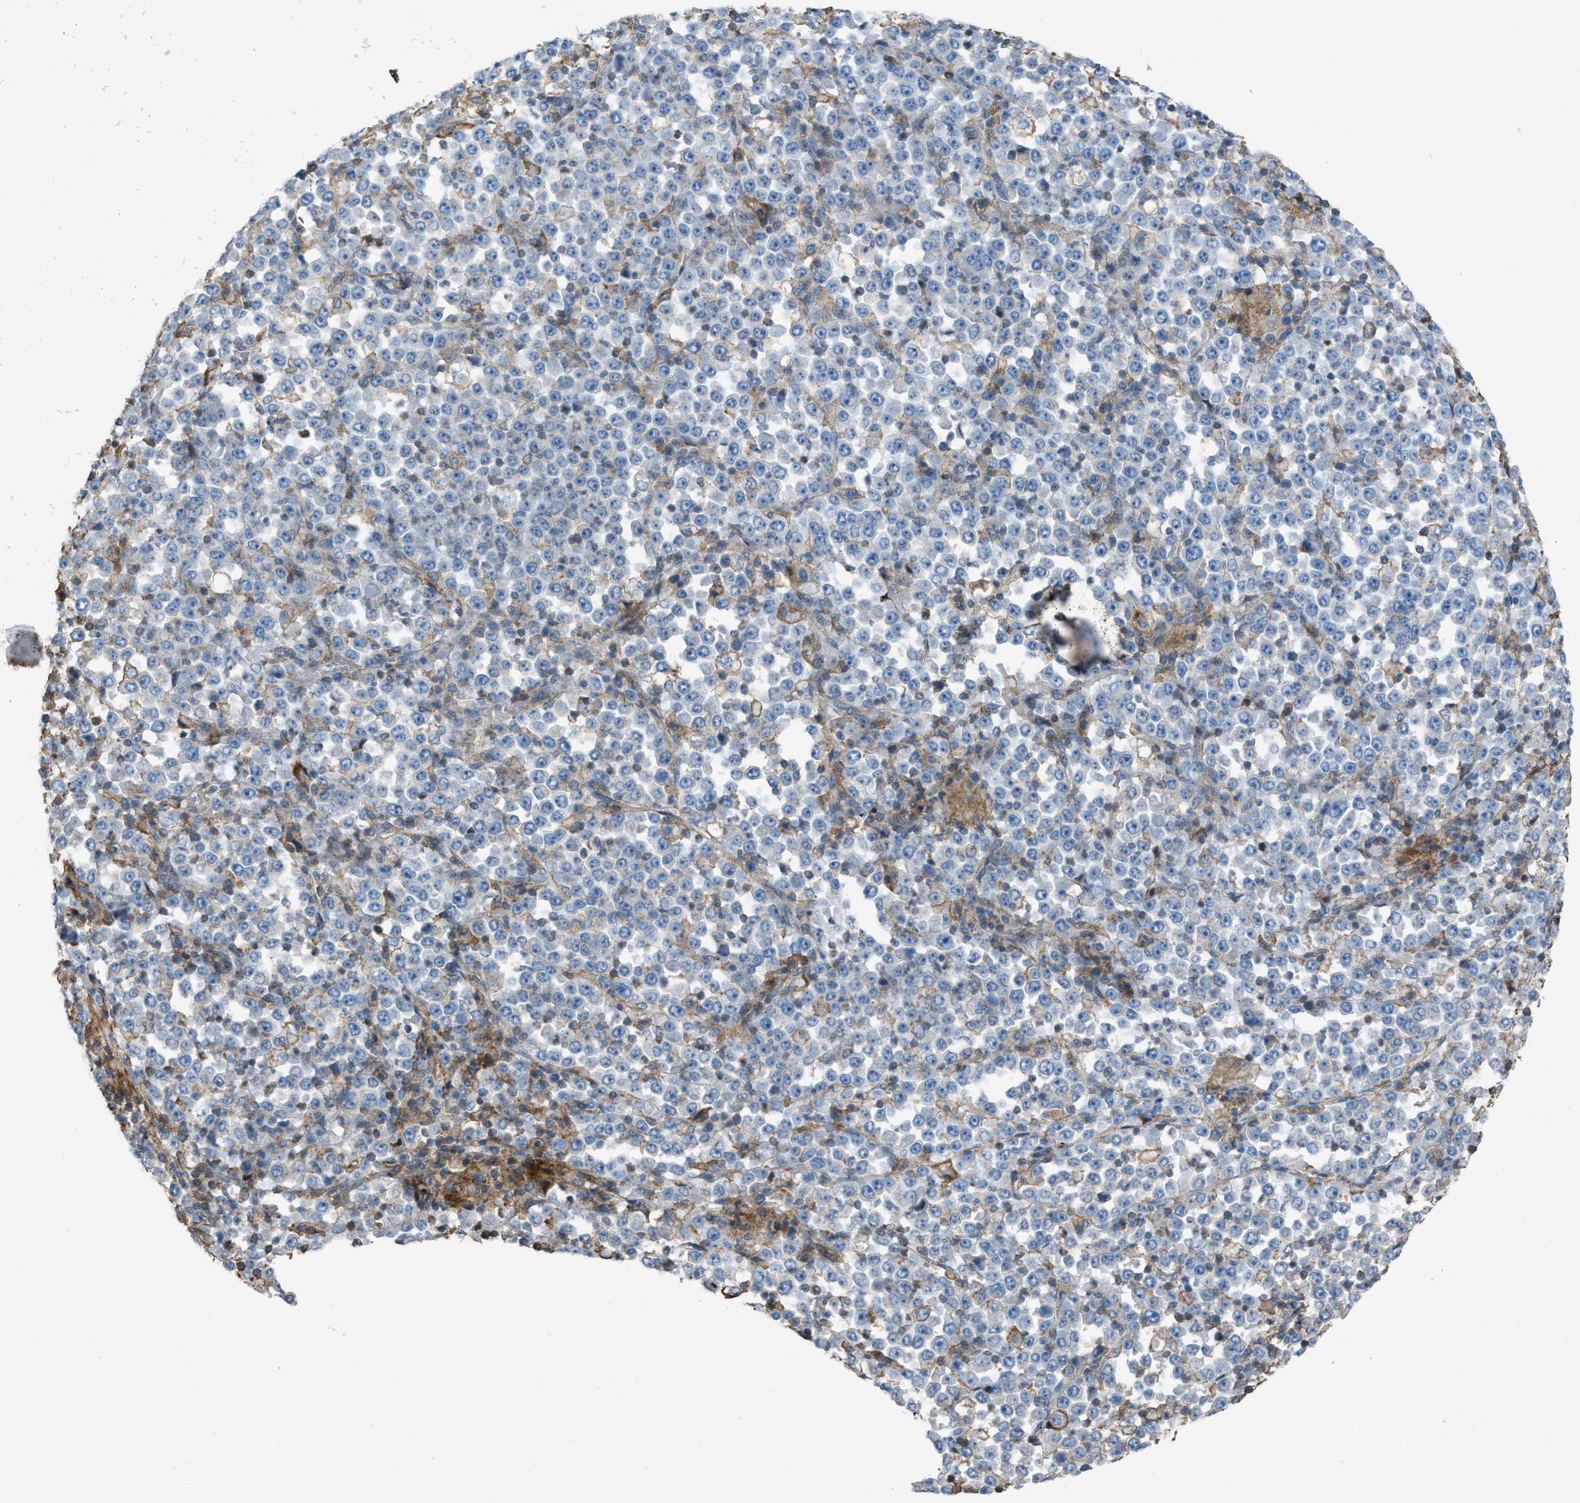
{"staining": {"intensity": "negative", "quantity": "none", "location": "none"}, "tissue": "stomach cancer", "cell_type": "Tumor cells", "image_type": "cancer", "snomed": [{"axis": "morphology", "description": "Normal tissue, NOS"}, {"axis": "morphology", "description": "Adenocarcinoma, NOS"}, {"axis": "topography", "description": "Stomach, upper"}, {"axis": "topography", "description": "Stomach"}], "caption": "Immunohistochemistry (IHC) image of human adenocarcinoma (stomach) stained for a protein (brown), which demonstrates no expression in tumor cells. The staining was performed using DAB (3,3'-diaminobenzidine) to visualize the protein expression in brown, while the nuclei were stained in blue with hematoxylin (Magnification: 20x).", "gene": "NCK2", "patient": {"sex": "male", "age": 59}}